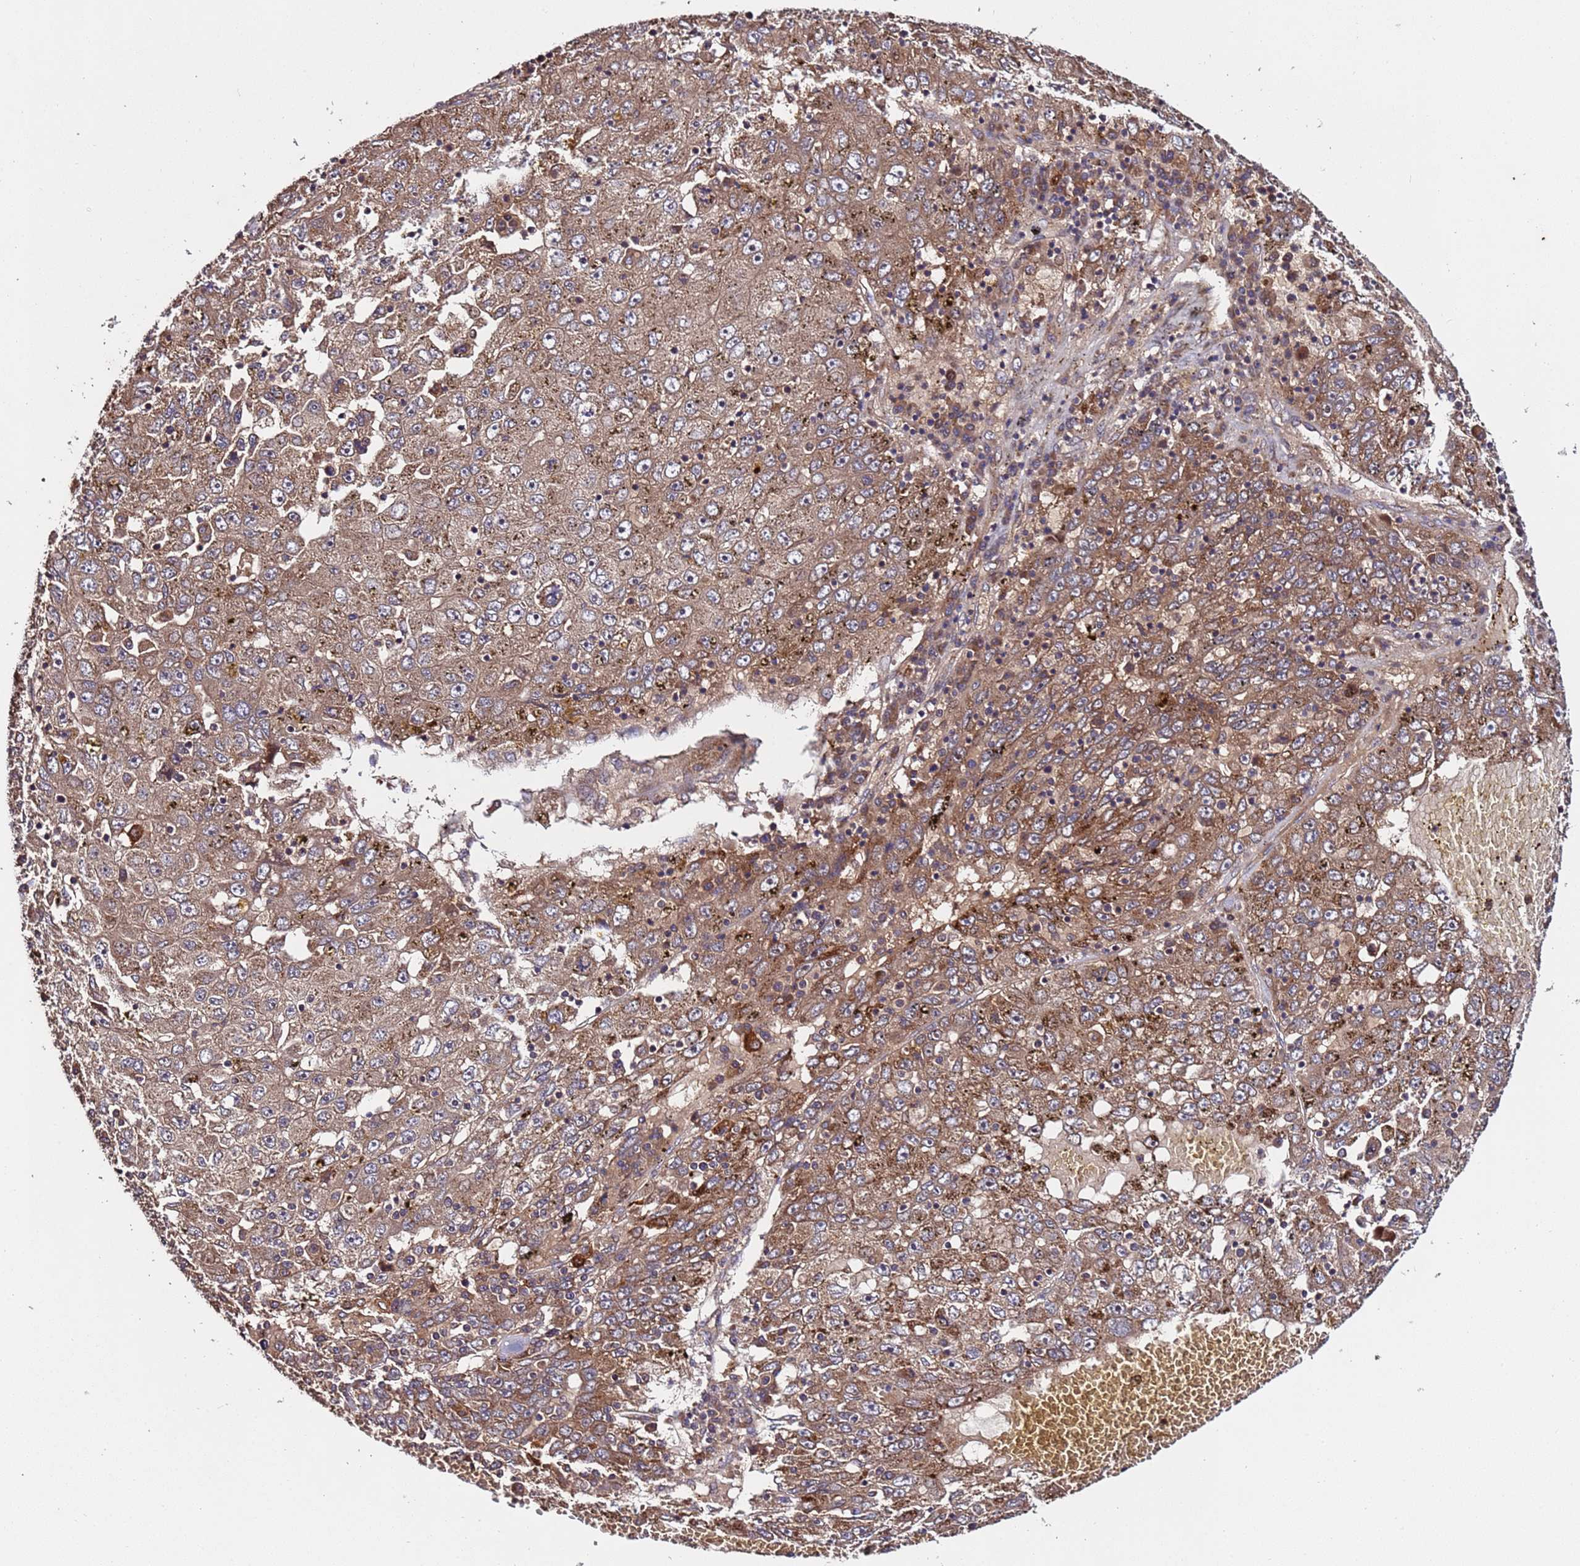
{"staining": {"intensity": "moderate", "quantity": ">75%", "location": "cytoplasmic/membranous"}, "tissue": "liver cancer", "cell_type": "Tumor cells", "image_type": "cancer", "snomed": [{"axis": "morphology", "description": "Carcinoma, Hepatocellular, NOS"}, {"axis": "topography", "description": "Liver"}], "caption": "Immunohistochemical staining of liver cancer (hepatocellular carcinoma) demonstrates moderate cytoplasmic/membranous protein staining in approximately >75% of tumor cells. (DAB IHC with brightfield microscopy, high magnification).", "gene": "RPS15A", "patient": {"sex": "male", "age": 49}}